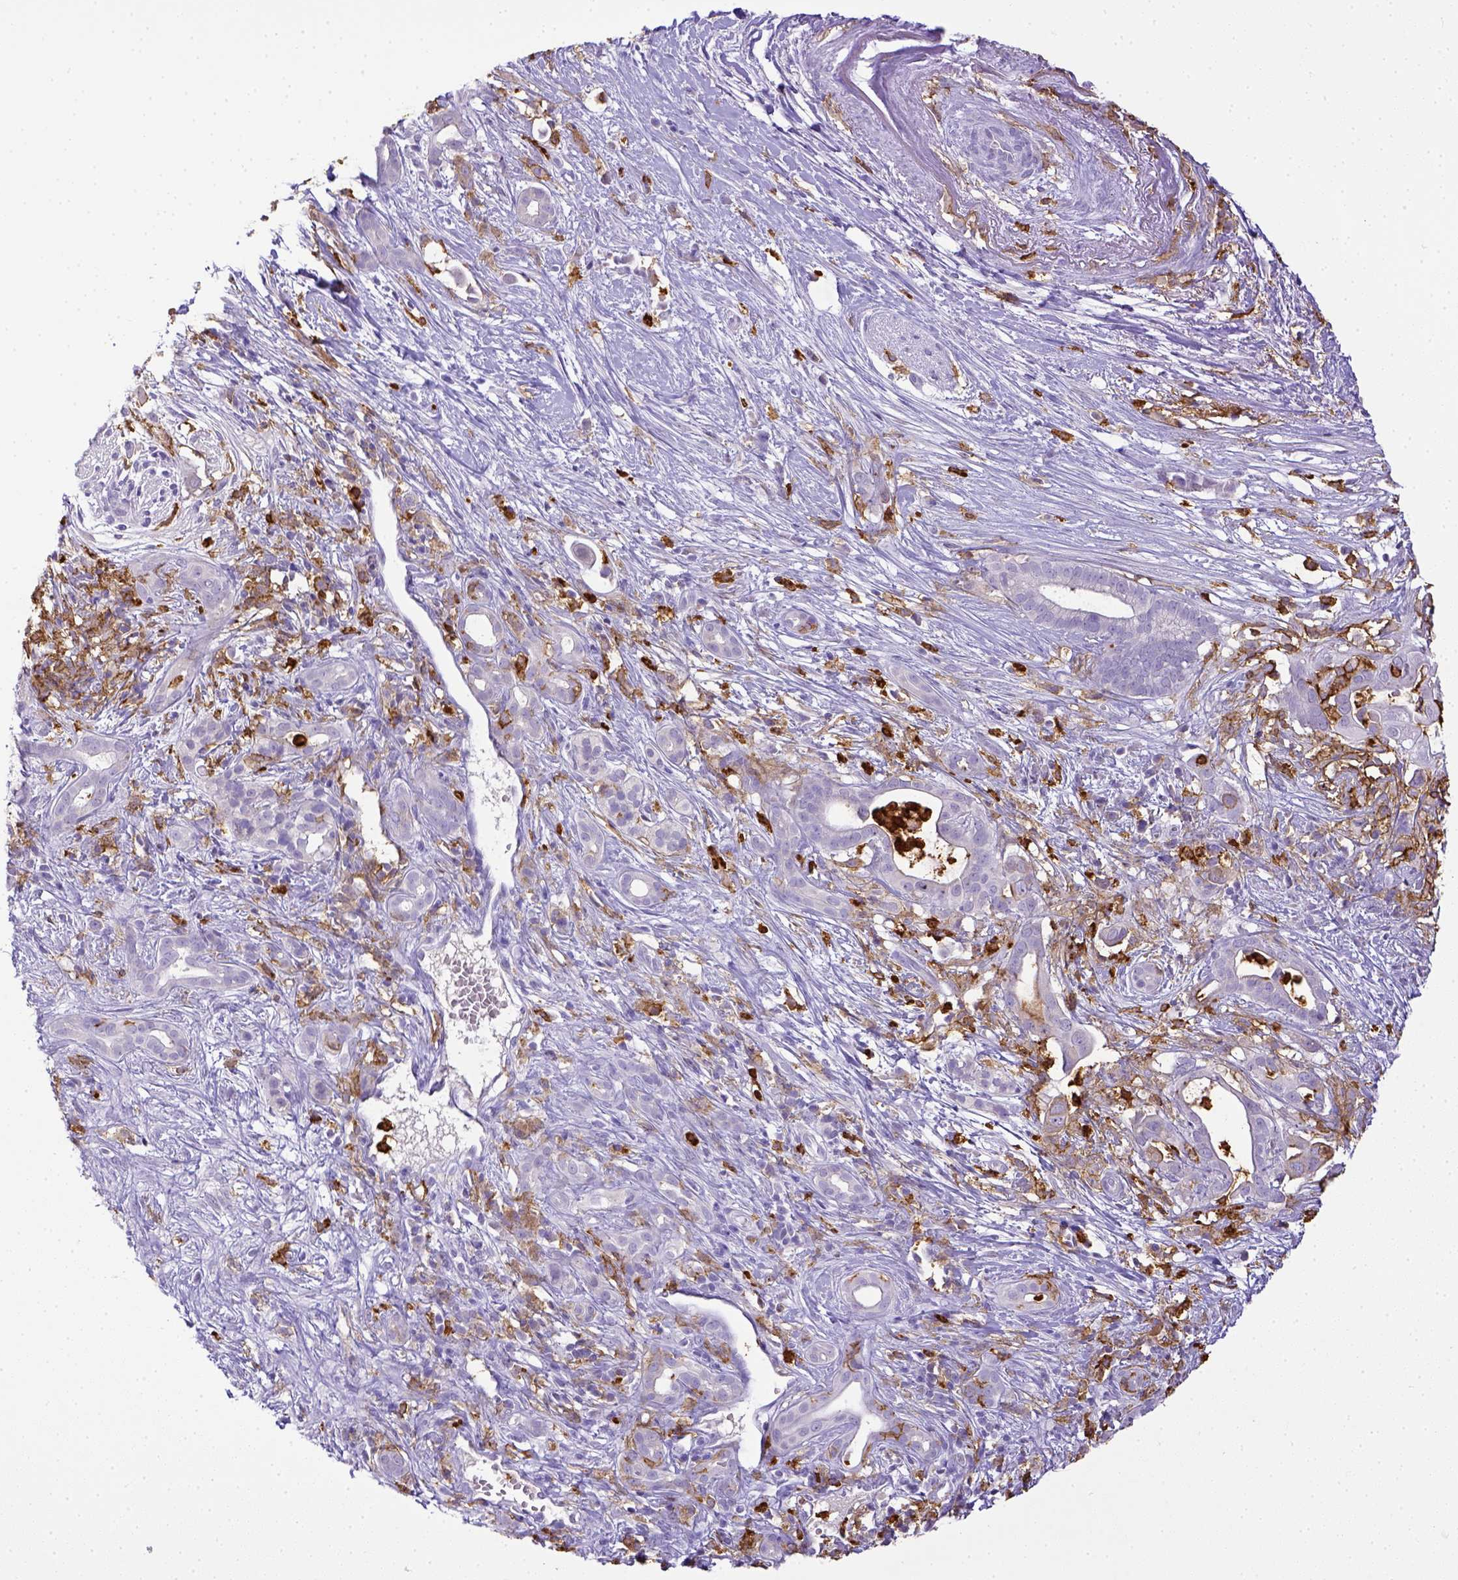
{"staining": {"intensity": "negative", "quantity": "none", "location": "none"}, "tissue": "pancreatic cancer", "cell_type": "Tumor cells", "image_type": "cancer", "snomed": [{"axis": "morphology", "description": "Adenocarcinoma, NOS"}, {"axis": "topography", "description": "Pancreas"}], "caption": "Immunohistochemistry photomicrograph of human pancreatic cancer (adenocarcinoma) stained for a protein (brown), which displays no positivity in tumor cells.", "gene": "ITGAM", "patient": {"sex": "male", "age": 61}}